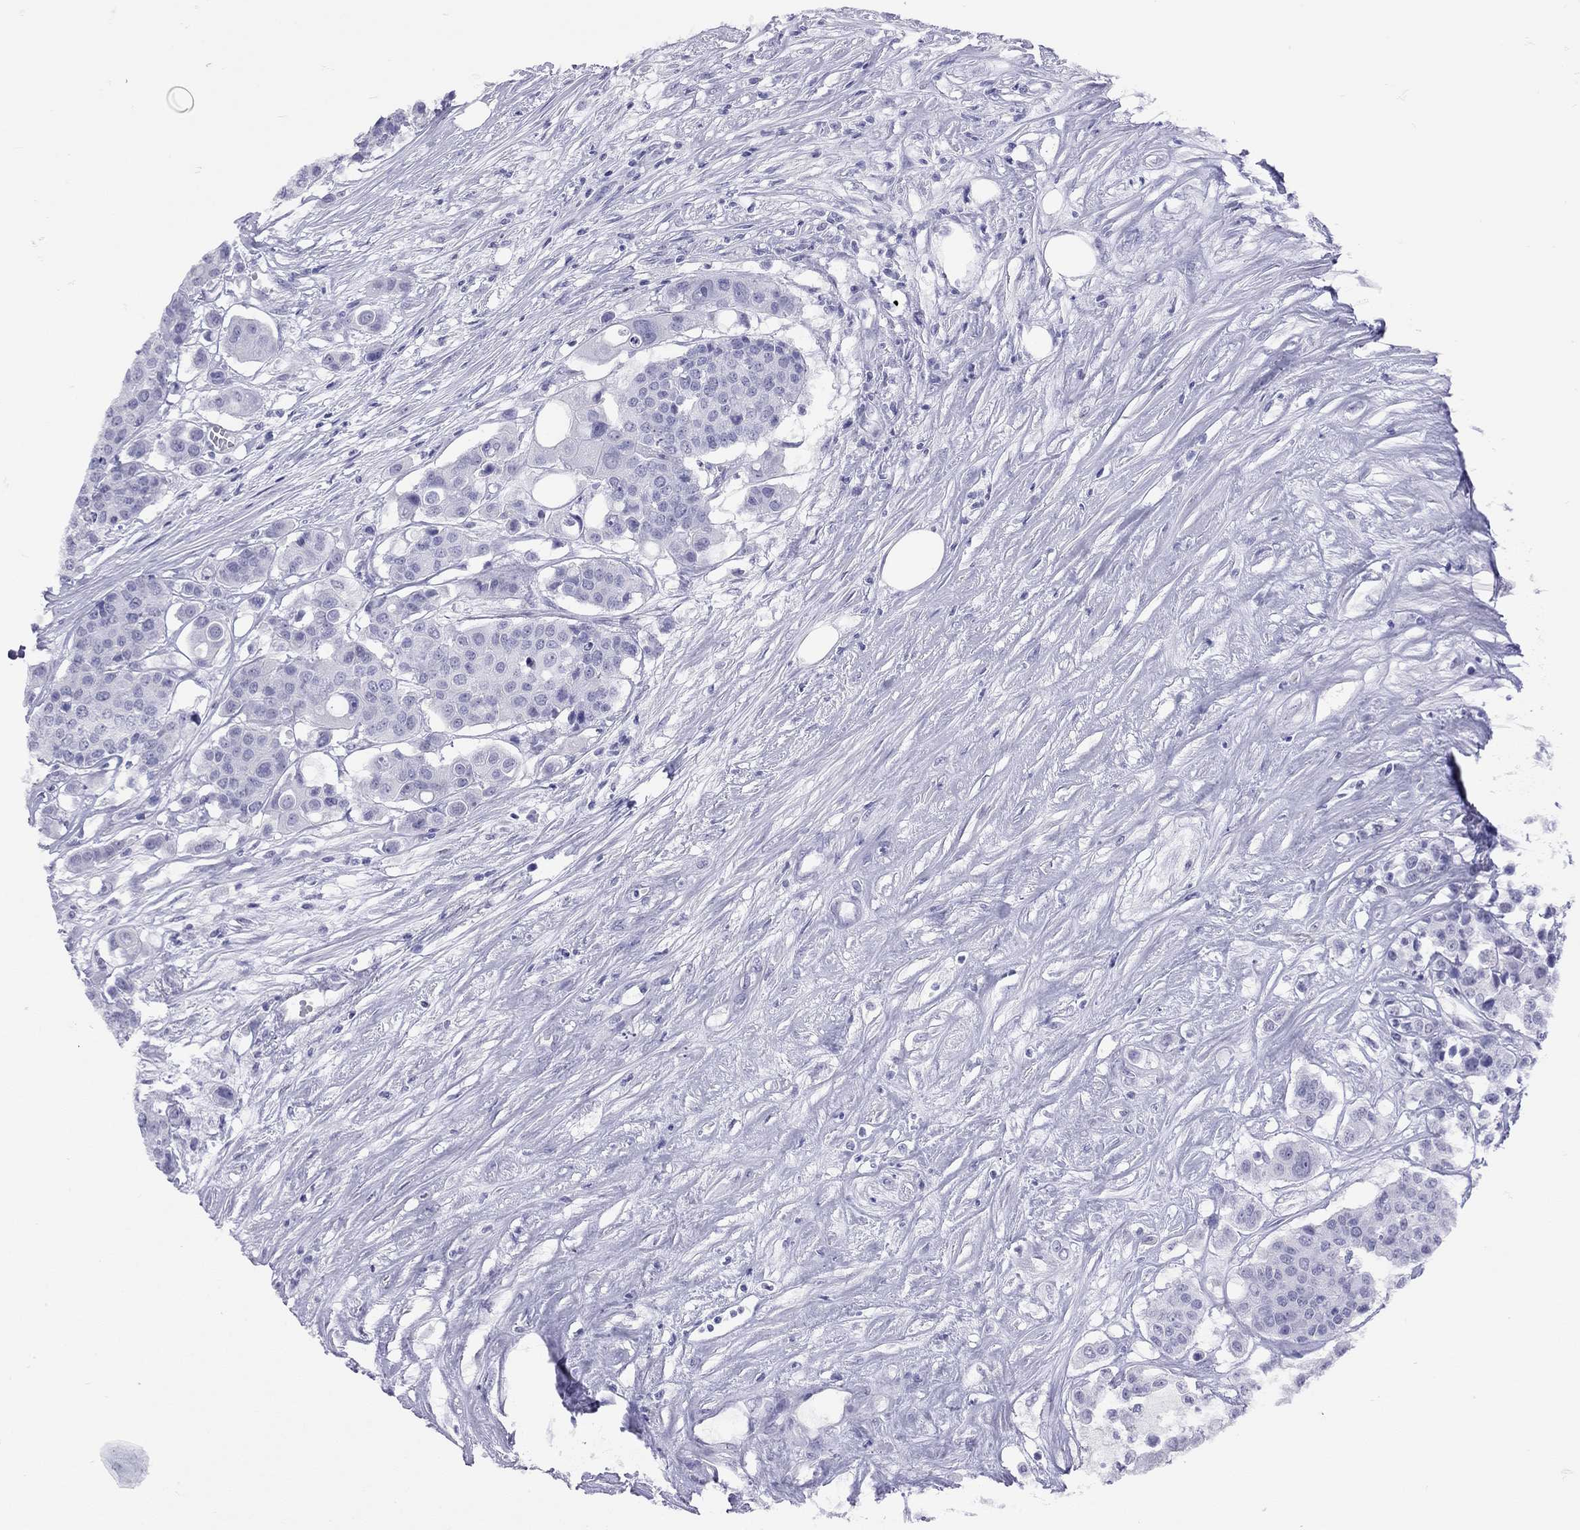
{"staining": {"intensity": "negative", "quantity": "none", "location": "none"}, "tissue": "carcinoid", "cell_type": "Tumor cells", "image_type": "cancer", "snomed": [{"axis": "morphology", "description": "Carcinoid, malignant, NOS"}, {"axis": "topography", "description": "Colon"}], "caption": "Carcinoid (malignant) was stained to show a protein in brown. There is no significant staining in tumor cells.", "gene": "LYAR", "patient": {"sex": "male", "age": 81}}